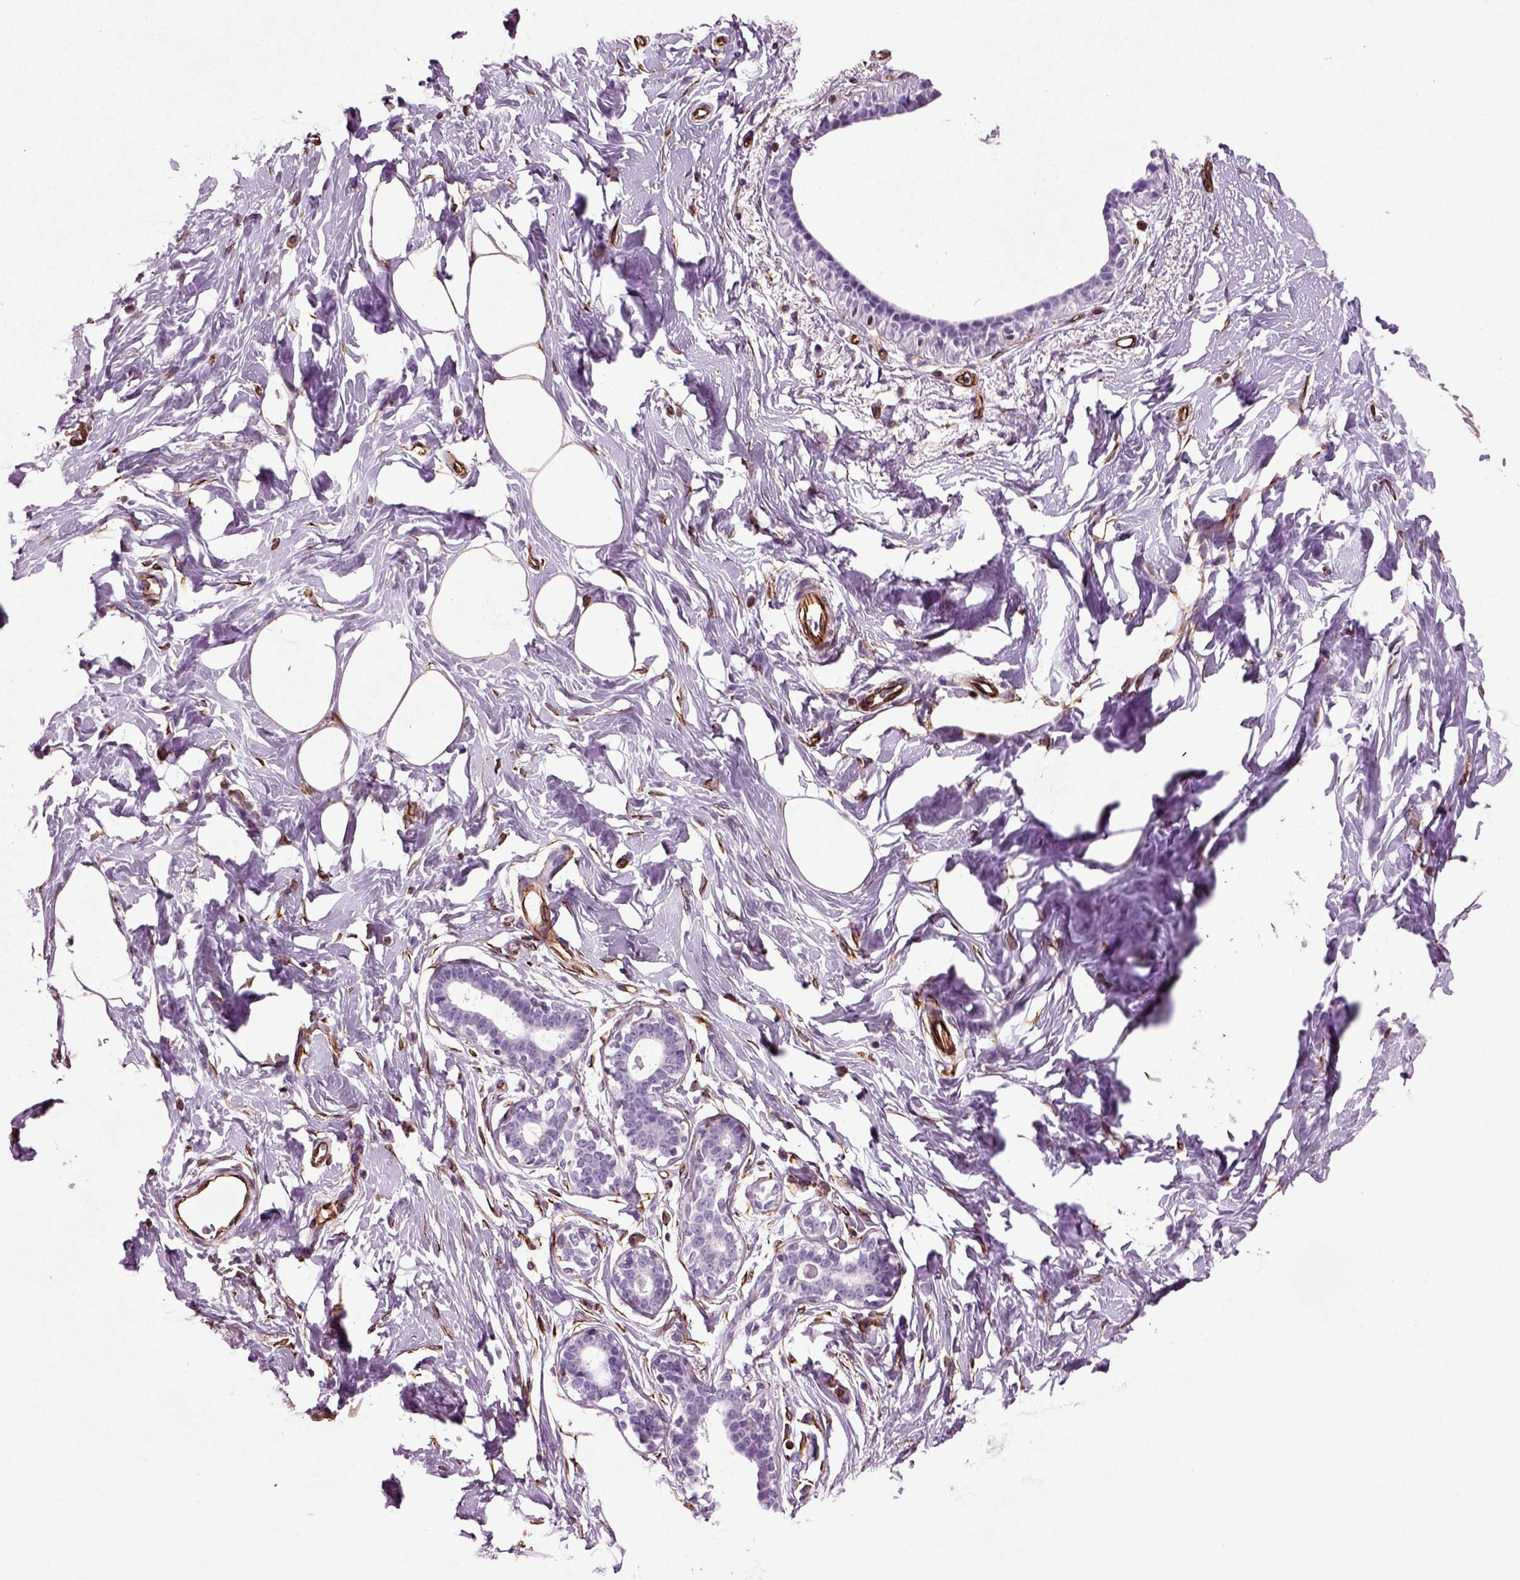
{"staining": {"intensity": "negative", "quantity": "none", "location": "none"}, "tissue": "breast", "cell_type": "Adipocytes", "image_type": "normal", "snomed": [{"axis": "morphology", "description": "Normal tissue, NOS"}, {"axis": "morphology", "description": "Lobular carcinoma, in situ"}, {"axis": "topography", "description": "Breast"}], "caption": "The image exhibits no staining of adipocytes in benign breast.", "gene": "ACER3", "patient": {"sex": "female", "age": 35}}